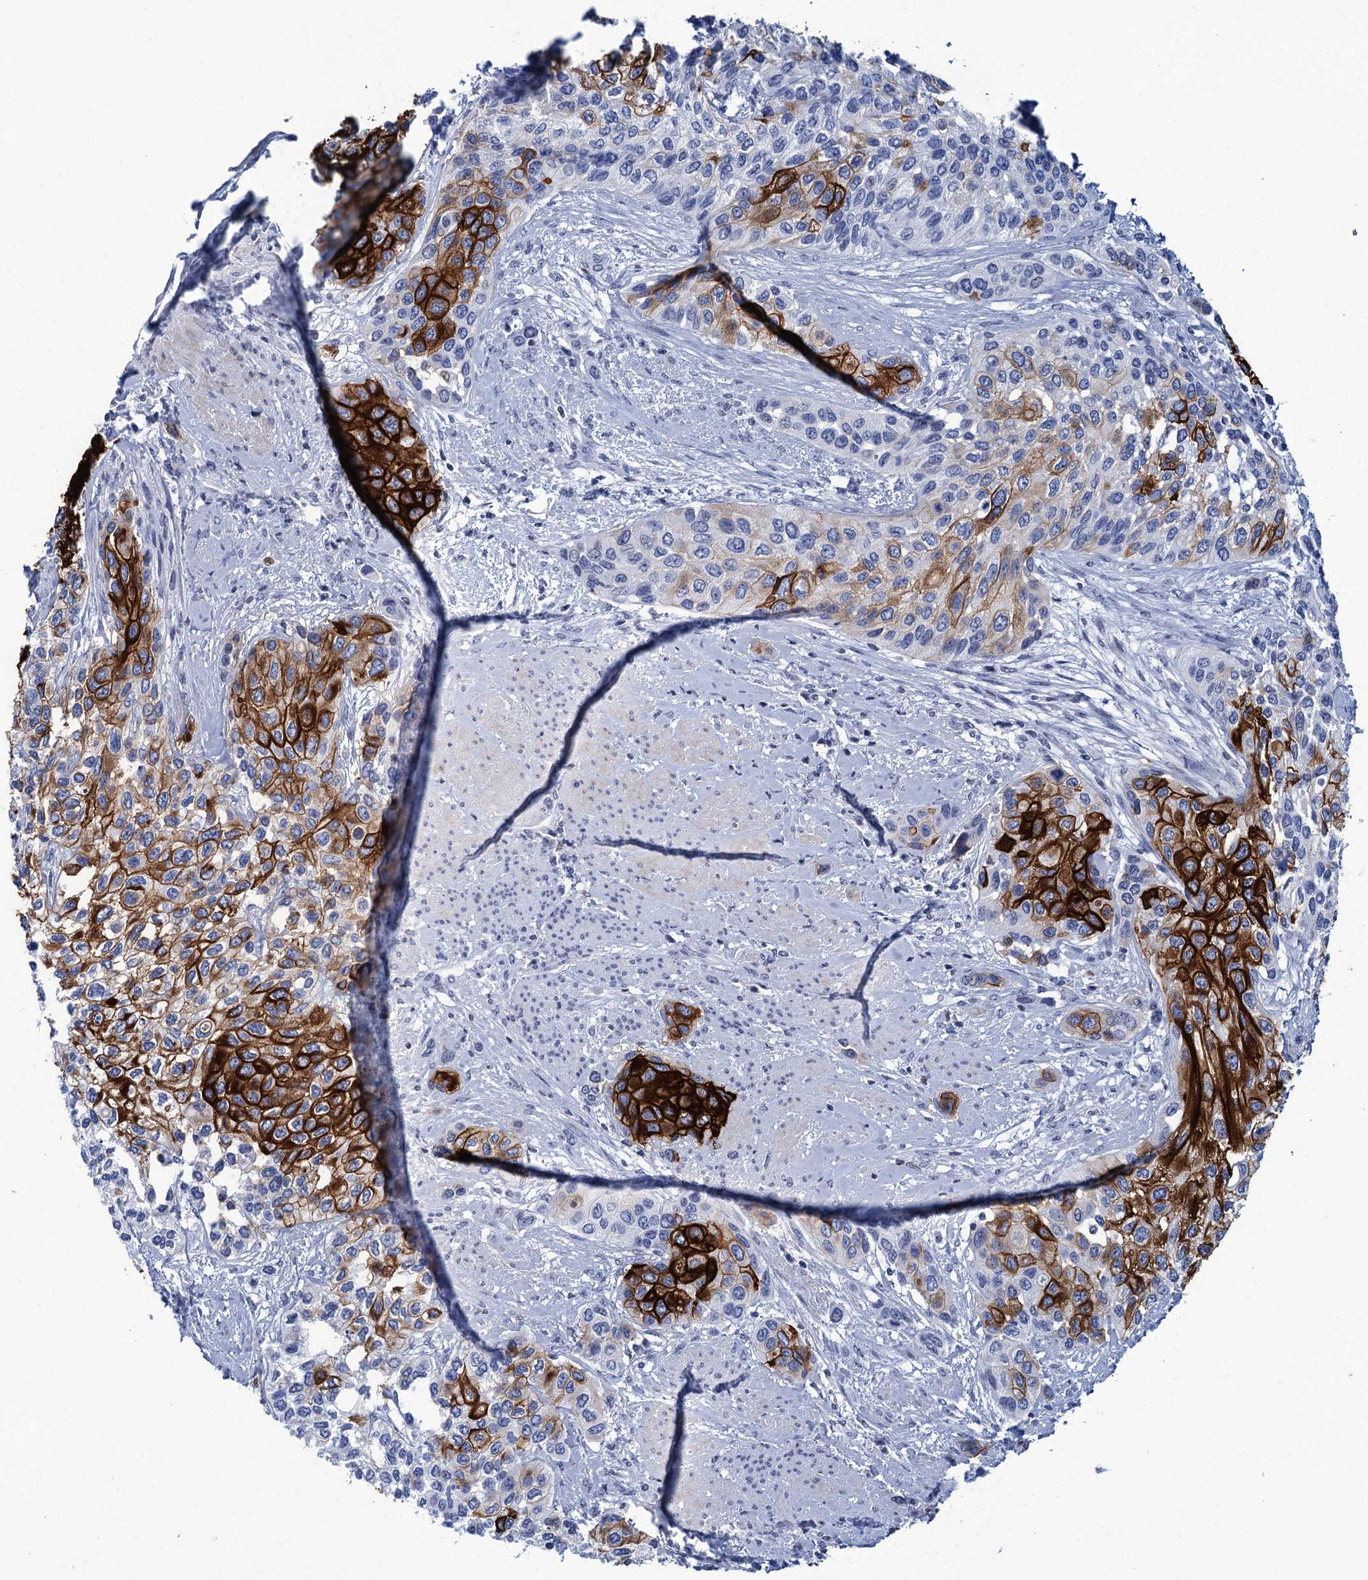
{"staining": {"intensity": "strong", "quantity": ">75%", "location": "cytoplasmic/membranous"}, "tissue": "urothelial cancer", "cell_type": "Tumor cells", "image_type": "cancer", "snomed": [{"axis": "morphology", "description": "Normal tissue, NOS"}, {"axis": "morphology", "description": "Urothelial carcinoma, High grade"}, {"axis": "topography", "description": "Vascular tissue"}, {"axis": "topography", "description": "Urinary bladder"}], "caption": "High-power microscopy captured an immunohistochemistry (IHC) image of urothelial carcinoma (high-grade), revealing strong cytoplasmic/membranous expression in approximately >75% of tumor cells. Ihc stains the protein of interest in brown and the nuclei are stained blue.", "gene": "RHCG", "patient": {"sex": "female", "age": 56}}